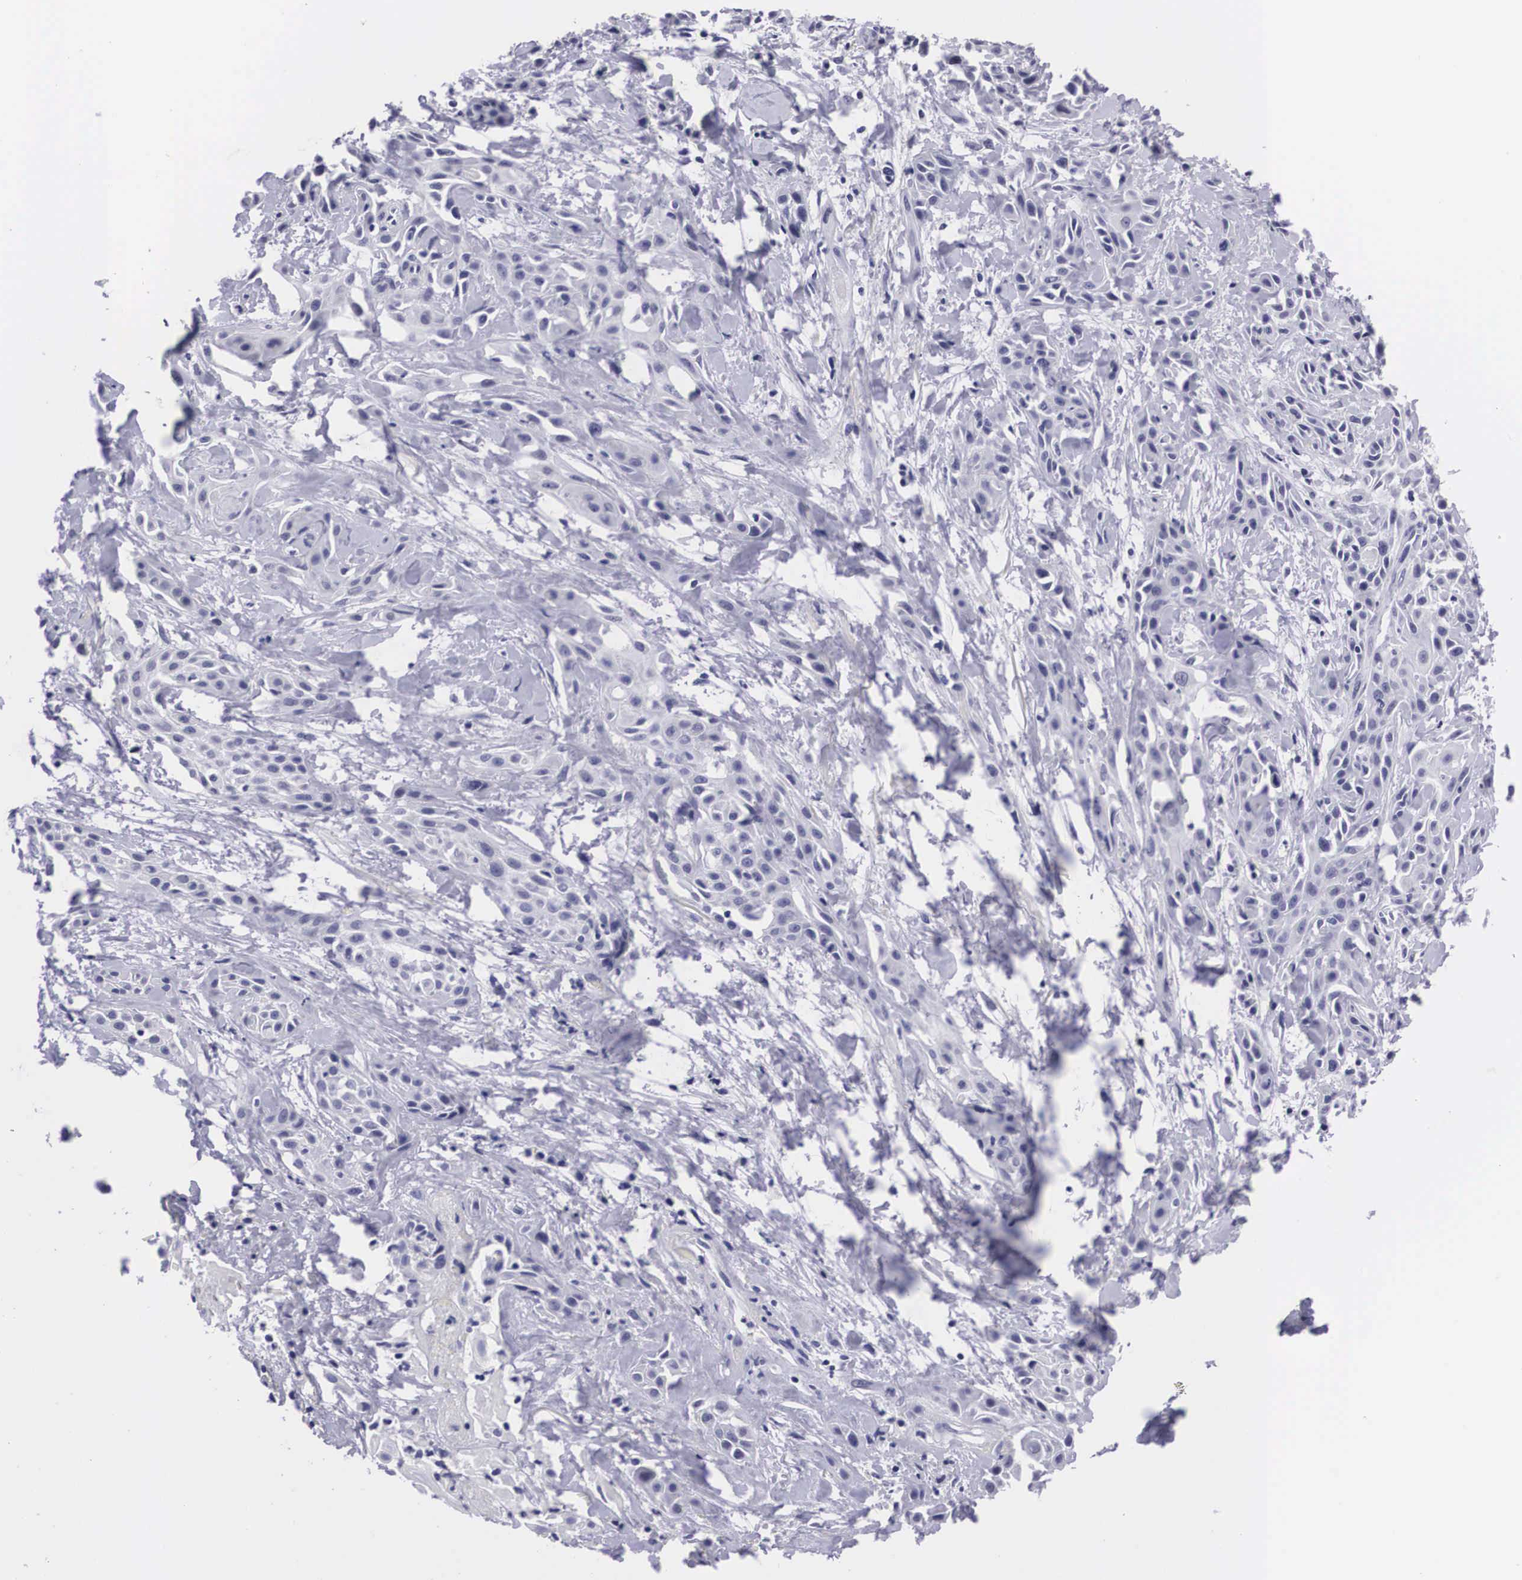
{"staining": {"intensity": "negative", "quantity": "none", "location": "none"}, "tissue": "skin cancer", "cell_type": "Tumor cells", "image_type": "cancer", "snomed": [{"axis": "morphology", "description": "Squamous cell carcinoma, NOS"}, {"axis": "topography", "description": "Skin"}, {"axis": "topography", "description": "Anal"}], "caption": "An image of human squamous cell carcinoma (skin) is negative for staining in tumor cells.", "gene": "C22orf31", "patient": {"sex": "male", "age": 64}}